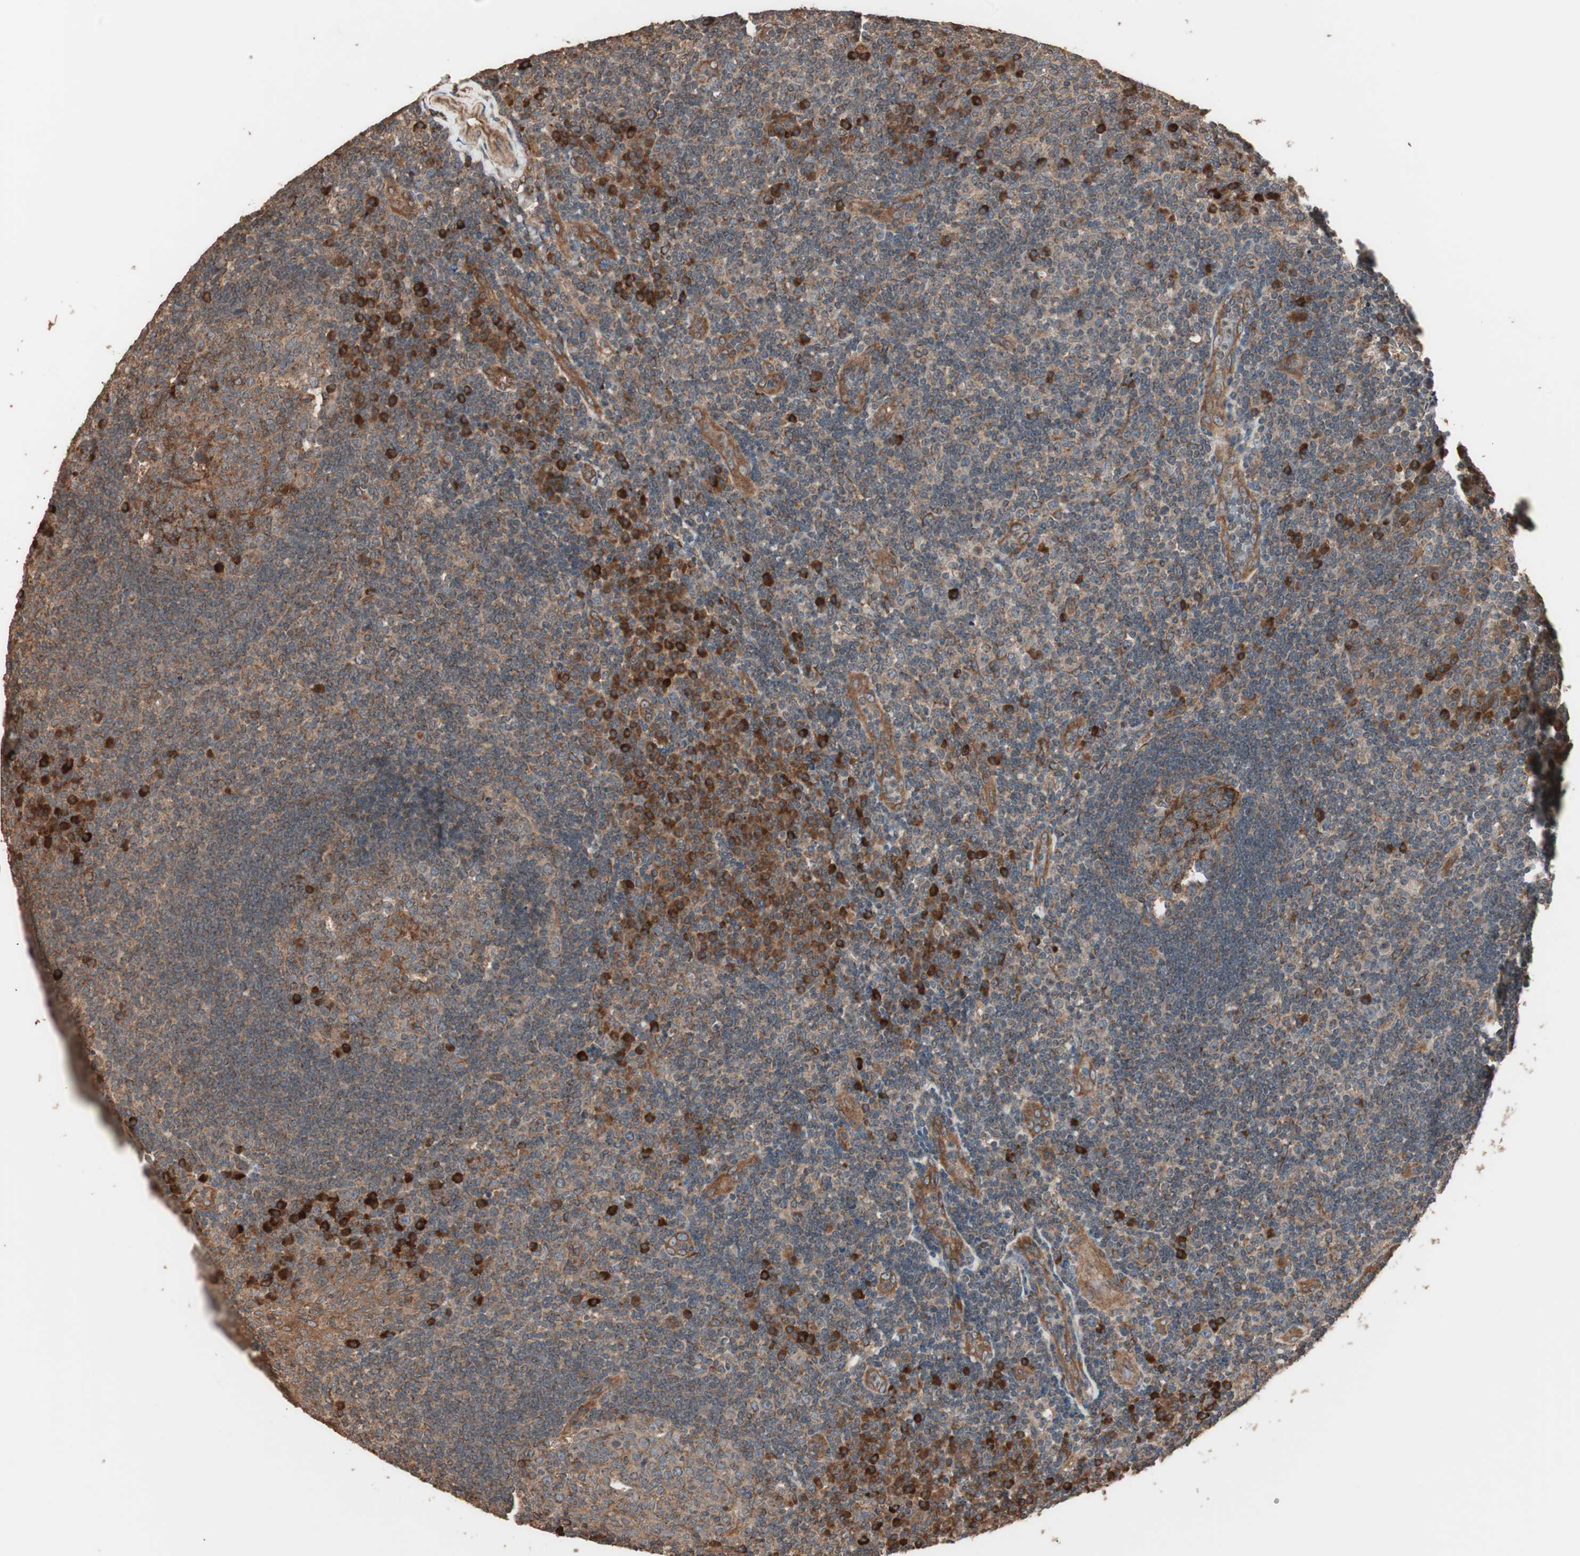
{"staining": {"intensity": "moderate", "quantity": "25%-75%", "location": "cytoplasmic/membranous"}, "tissue": "tonsil", "cell_type": "Germinal center cells", "image_type": "normal", "snomed": [{"axis": "morphology", "description": "Normal tissue, NOS"}, {"axis": "topography", "description": "Tonsil"}], "caption": "This histopathology image shows immunohistochemistry (IHC) staining of unremarkable tonsil, with medium moderate cytoplasmic/membranous expression in about 25%-75% of germinal center cells.", "gene": "LZTS1", "patient": {"sex": "female", "age": 40}}